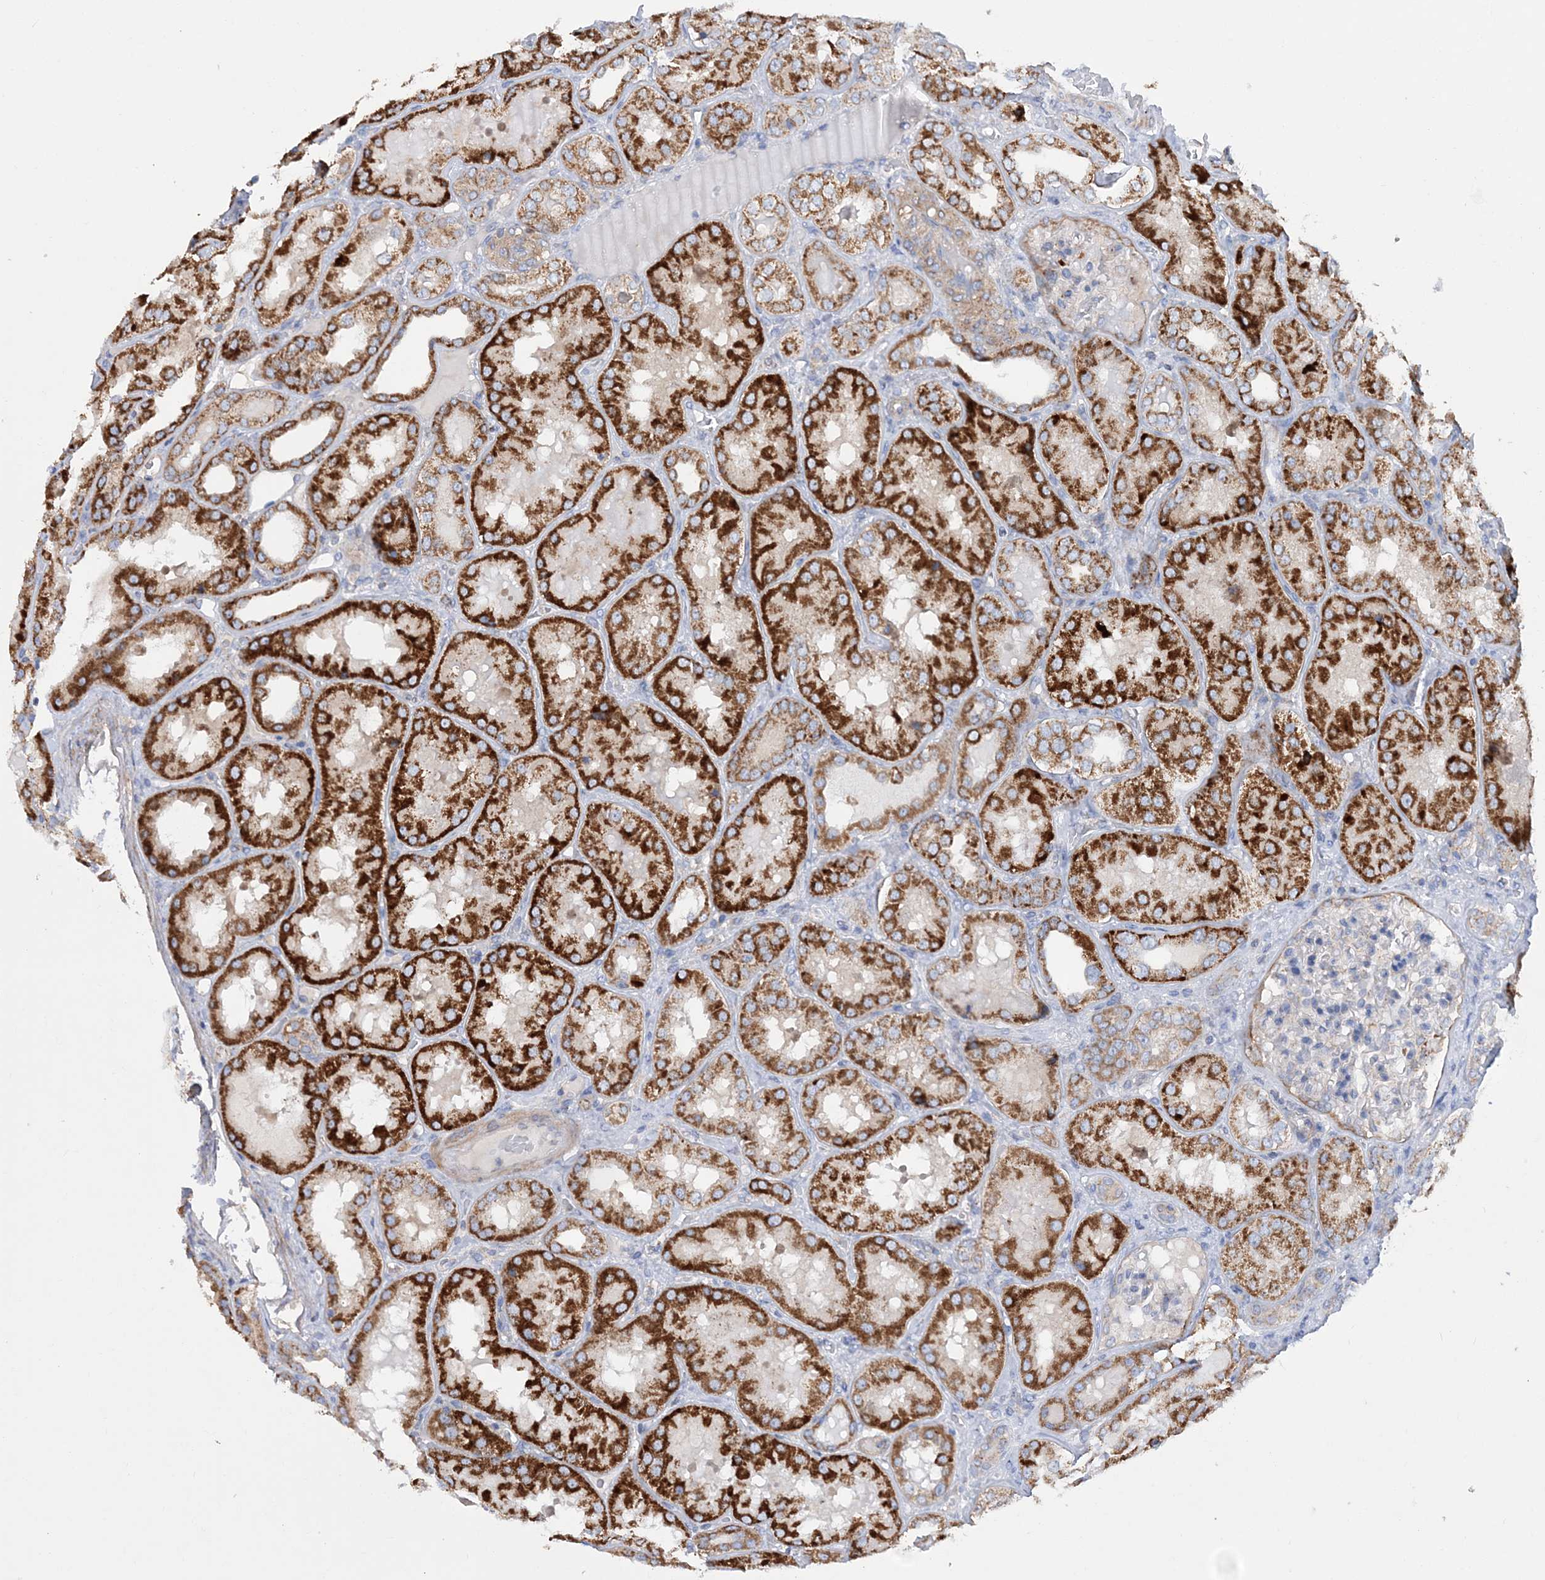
{"staining": {"intensity": "moderate", "quantity": "<25%", "location": "cytoplasmic/membranous"}, "tissue": "kidney", "cell_type": "Cells in glomeruli", "image_type": "normal", "snomed": [{"axis": "morphology", "description": "Normal tissue, NOS"}, {"axis": "topography", "description": "Kidney"}], "caption": "Moderate cytoplasmic/membranous staining for a protein is present in approximately <25% of cells in glomeruli of normal kidney using IHC.", "gene": "NGLY1", "patient": {"sex": "female", "age": 56}}